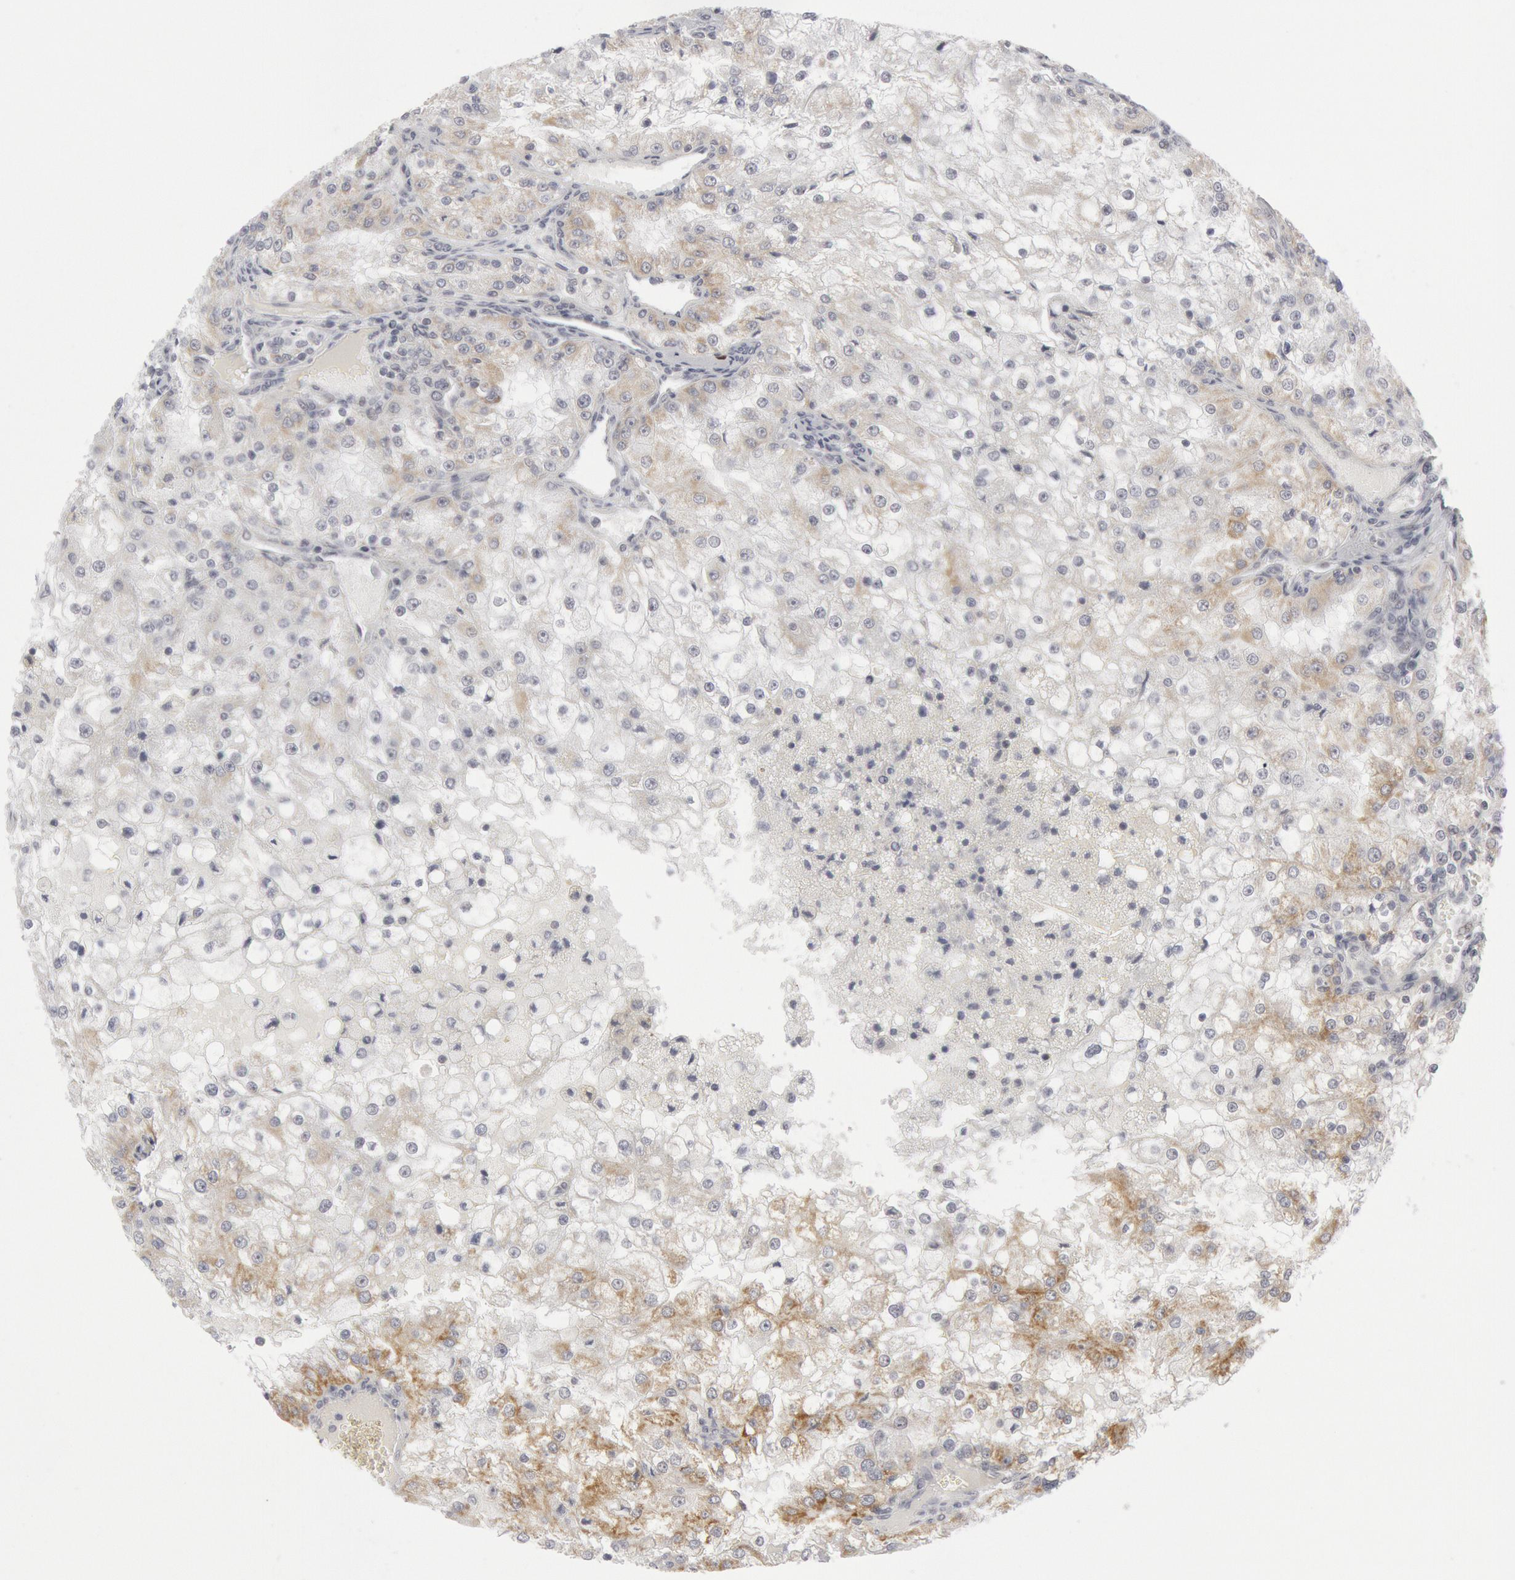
{"staining": {"intensity": "weak", "quantity": "<25%", "location": "cytoplasmic/membranous"}, "tissue": "renal cancer", "cell_type": "Tumor cells", "image_type": "cancer", "snomed": [{"axis": "morphology", "description": "Adenocarcinoma, NOS"}, {"axis": "topography", "description": "Kidney"}], "caption": "The IHC image has no significant positivity in tumor cells of renal cancer tissue. (DAB IHC visualized using brightfield microscopy, high magnification).", "gene": "CASP9", "patient": {"sex": "female", "age": 74}}